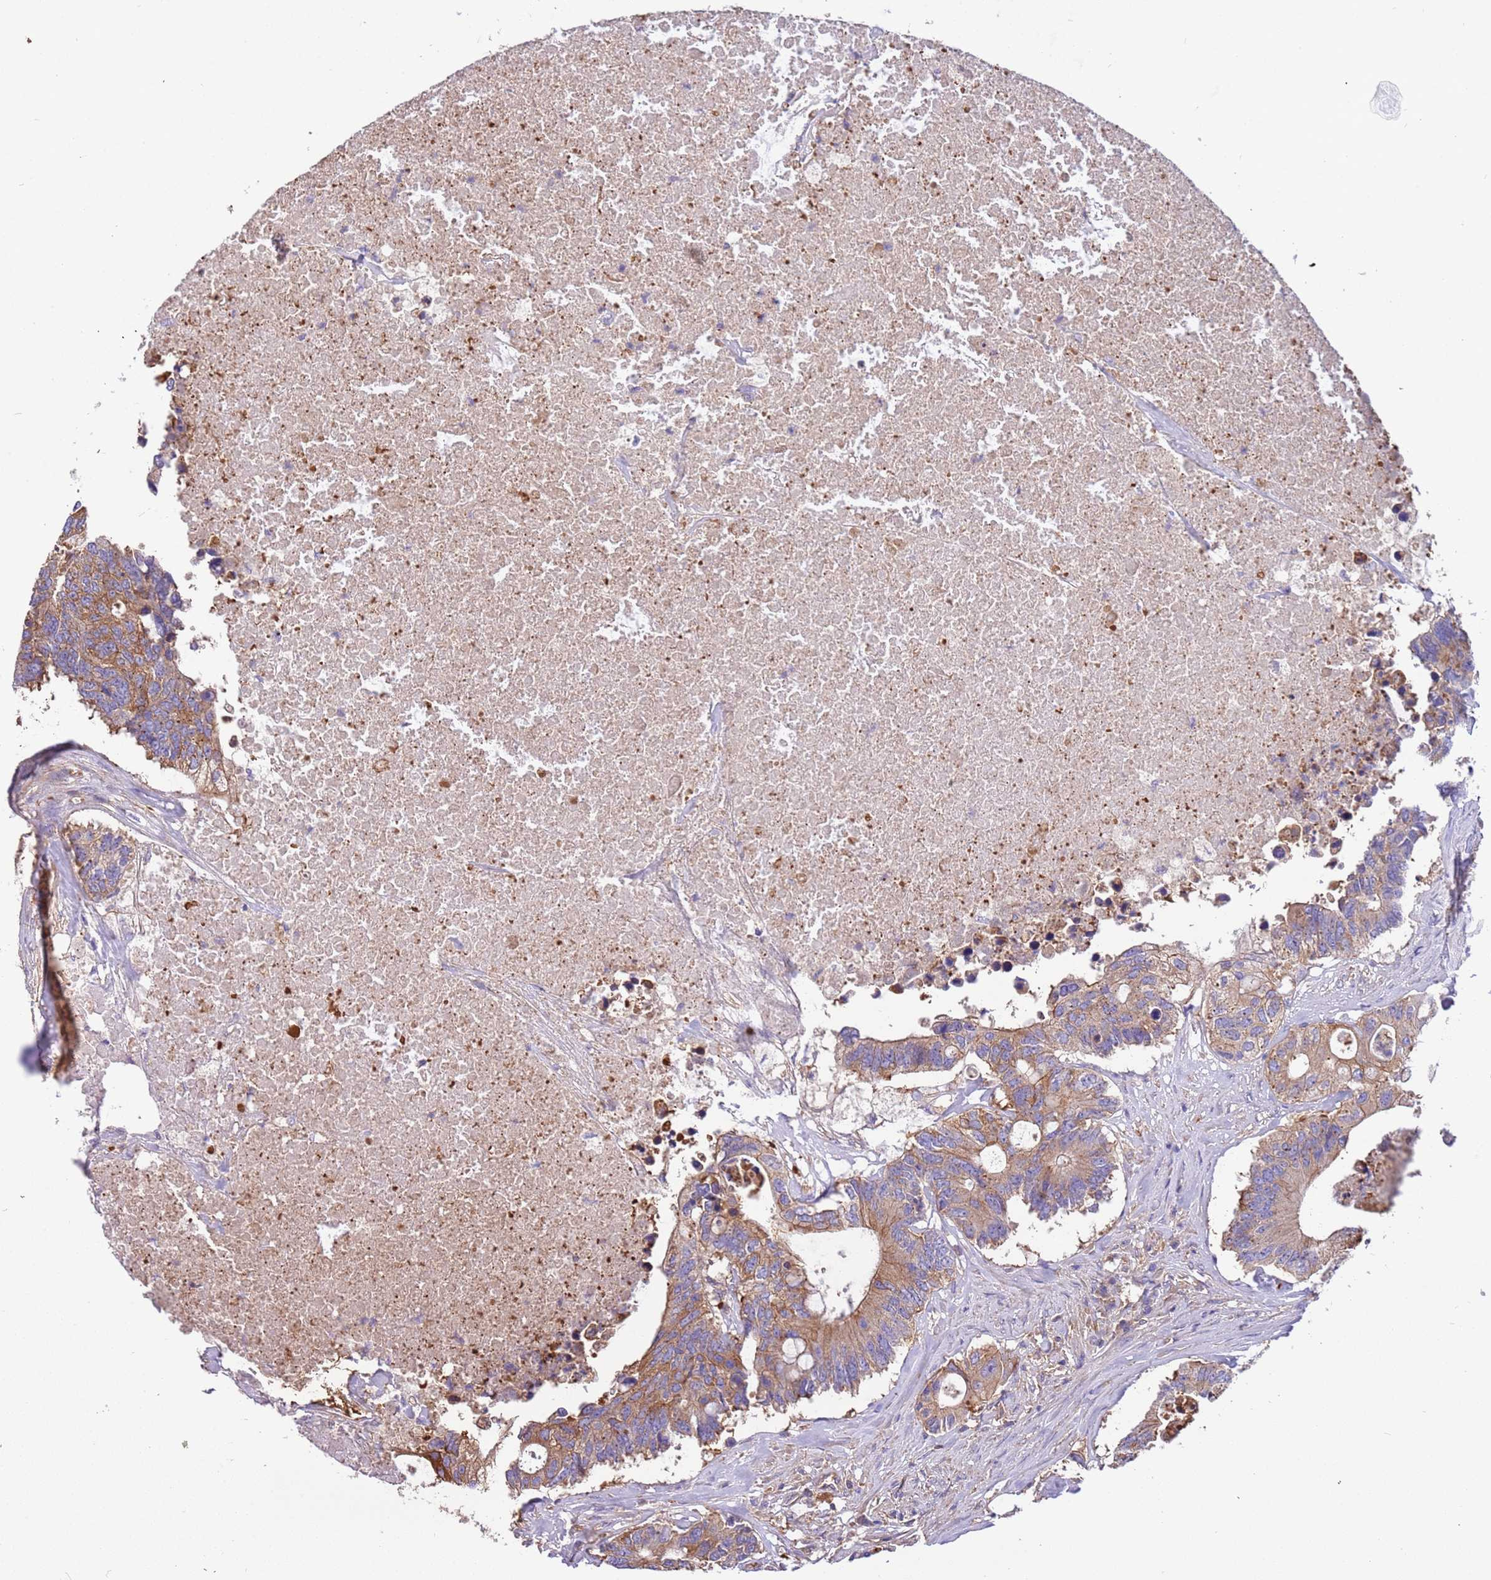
{"staining": {"intensity": "moderate", "quantity": ">75%", "location": "cytoplasmic/membranous"}, "tissue": "colorectal cancer", "cell_type": "Tumor cells", "image_type": "cancer", "snomed": [{"axis": "morphology", "description": "Adenocarcinoma, NOS"}, {"axis": "topography", "description": "Colon"}], "caption": "Immunohistochemical staining of human colorectal adenocarcinoma demonstrates moderate cytoplasmic/membranous protein positivity in approximately >75% of tumor cells.", "gene": "NAALADL1", "patient": {"sex": "male", "age": 71}}